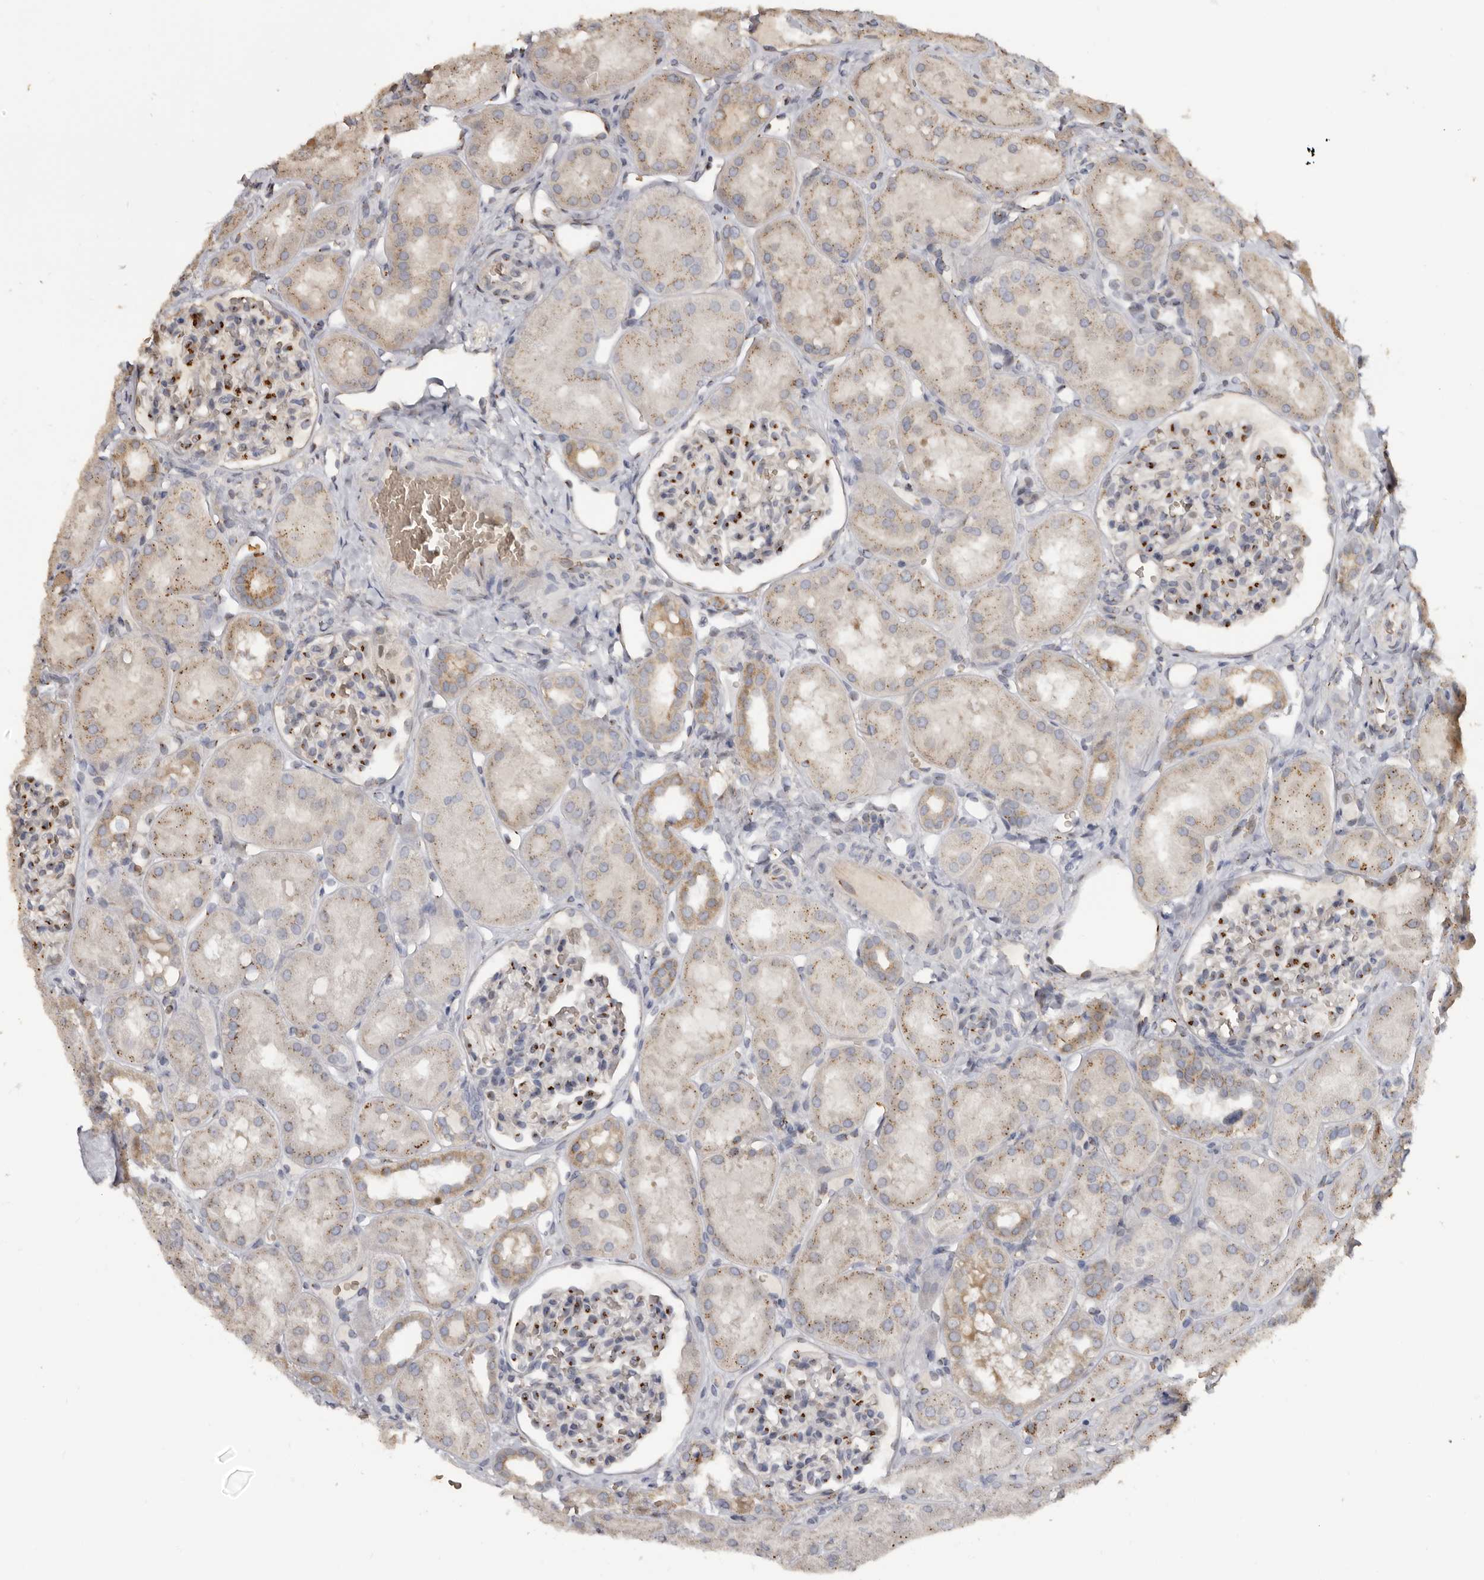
{"staining": {"intensity": "strong", "quantity": "25%-75%", "location": "cytoplasmic/membranous"}, "tissue": "kidney", "cell_type": "Cells in glomeruli", "image_type": "normal", "snomed": [{"axis": "morphology", "description": "Normal tissue, NOS"}, {"axis": "topography", "description": "Kidney"}], "caption": "Strong cytoplasmic/membranous protein expression is seen in about 25%-75% of cells in glomeruli in kidney.", "gene": "ENTREP1", "patient": {"sex": "male", "age": 16}}